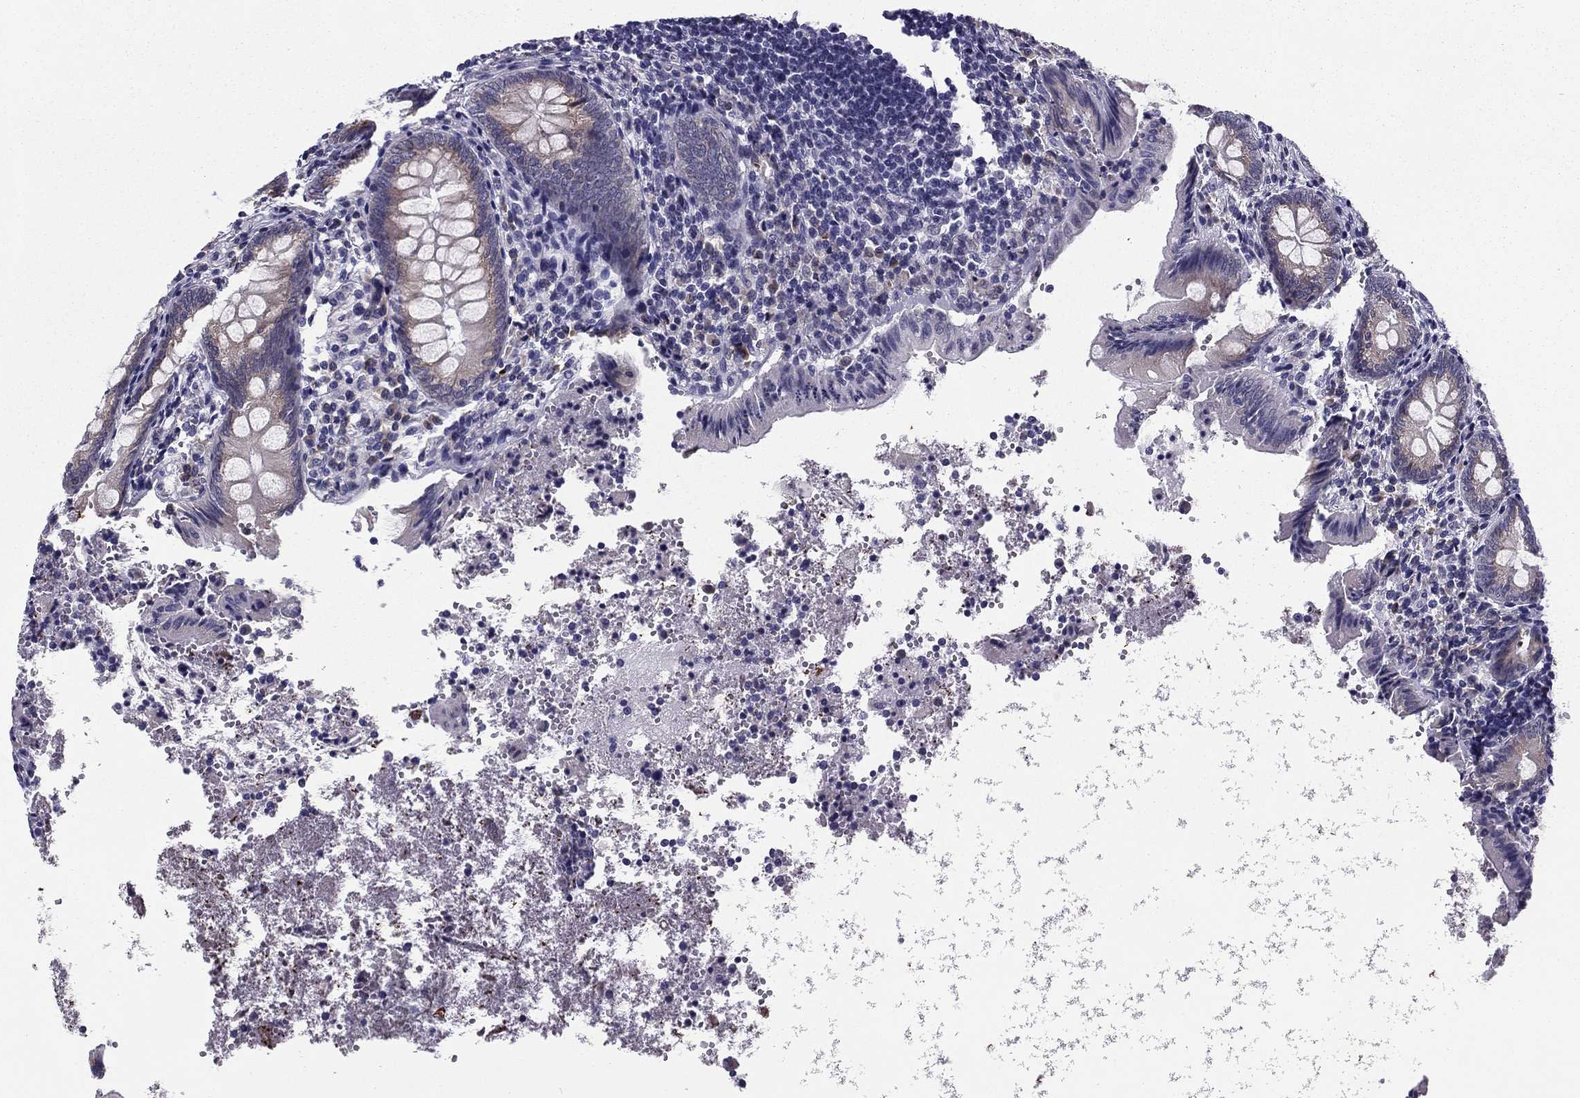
{"staining": {"intensity": "moderate", "quantity": "25%-75%", "location": "cytoplasmic/membranous"}, "tissue": "appendix", "cell_type": "Glandular cells", "image_type": "normal", "snomed": [{"axis": "morphology", "description": "Normal tissue, NOS"}, {"axis": "topography", "description": "Appendix"}], "caption": "Protein expression analysis of unremarkable appendix displays moderate cytoplasmic/membranous expression in approximately 25%-75% of glandular cells.", "gene": "TMED3", "patient": {"sex": "female", "age": 23}}